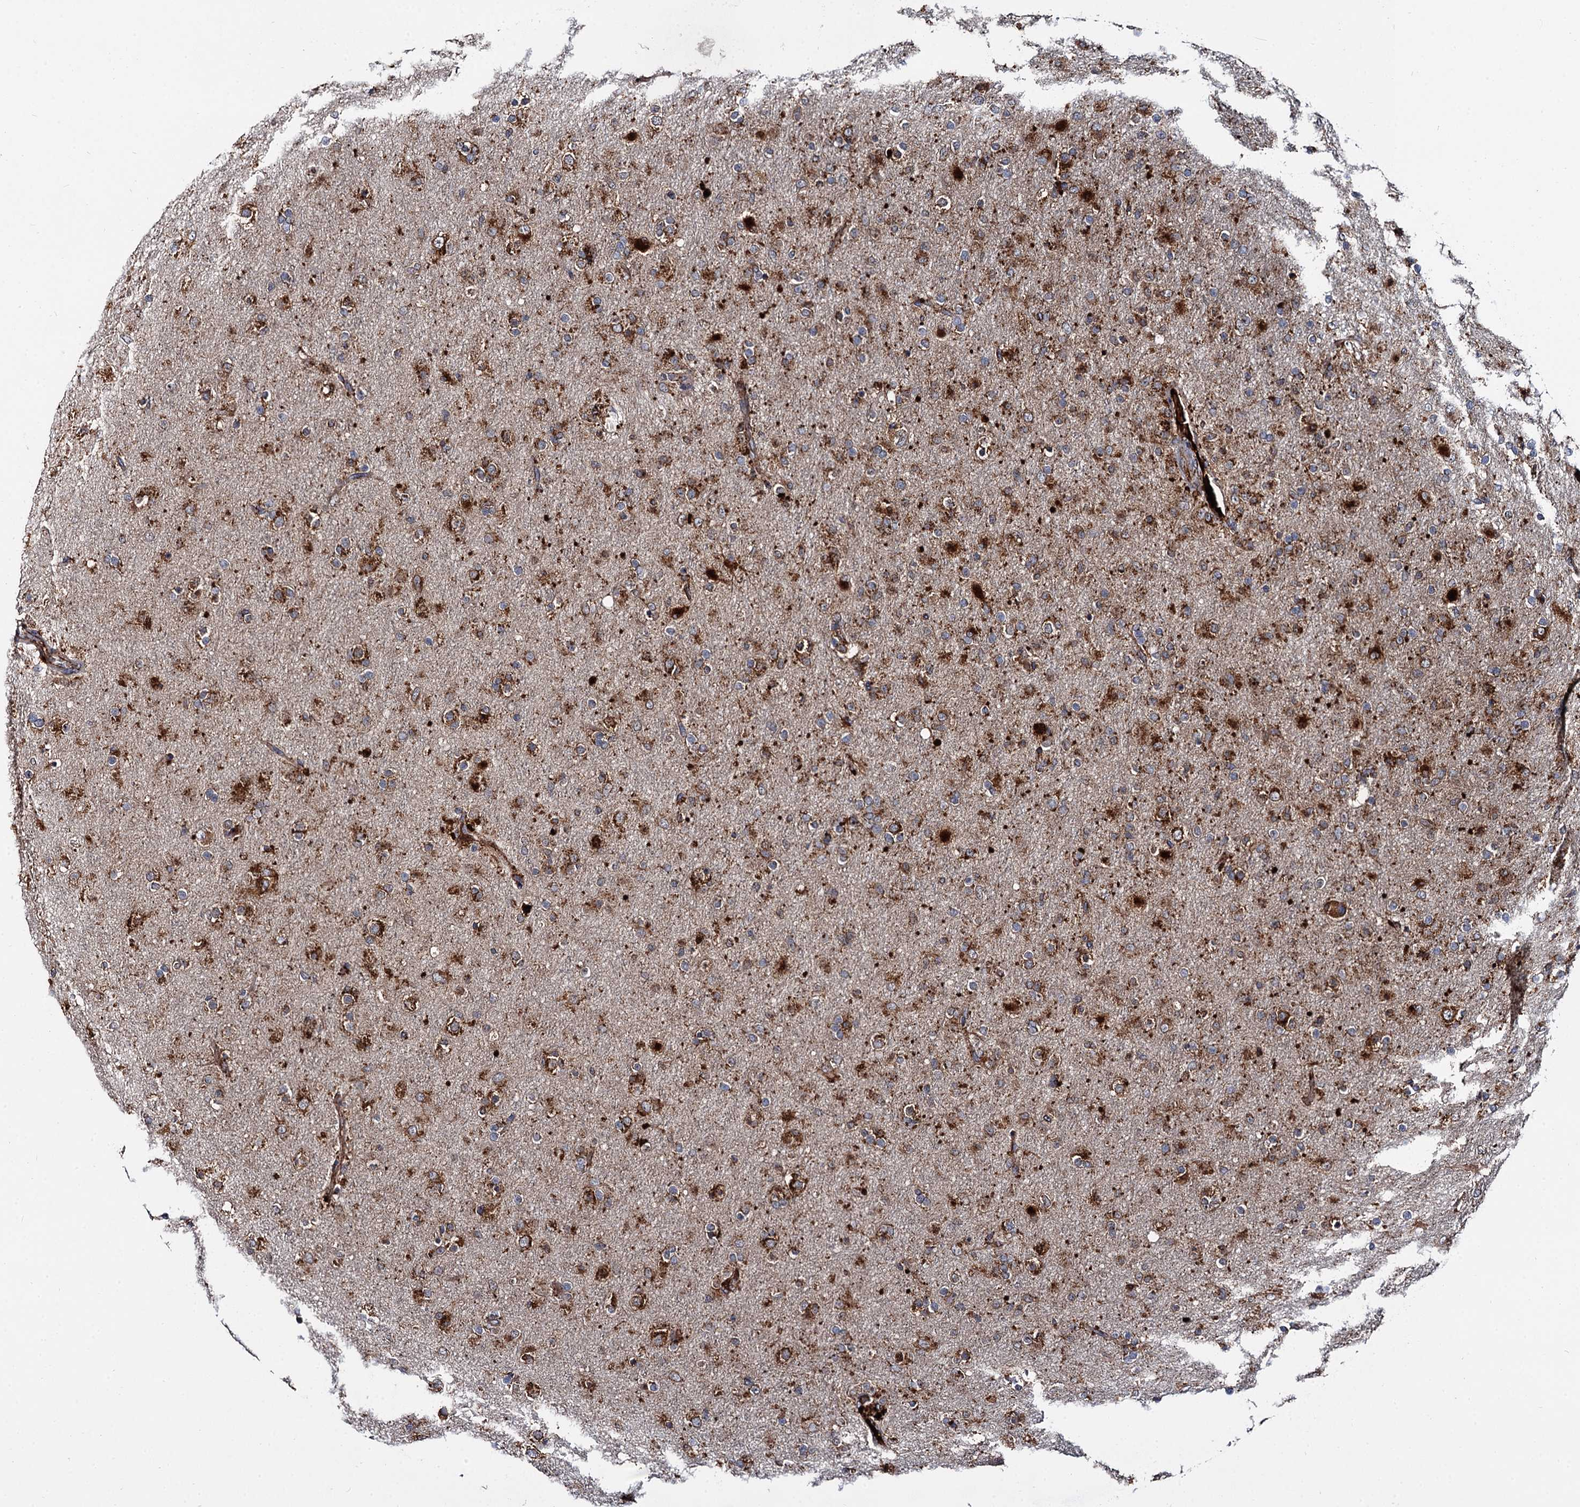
{"staining": {"intensity": "strong", "quantity": "25%-75%", "location": "cytoplasmic/membranous"}, "tissue": "glioma", "cell_type": "Tumor cells", "image_type": "cancer", "snomed": [{"axis": "morphology", "description": "Glioma, malignant, Low grade"}, {"axis": "topography", "description": "Brain"}], "caption": "Immunohistochemical staining of human glioma demonstrates high levels of strong cytoplasmic/membranous expression in about 25%-75% of tumor cells. Using DAB (brown) and hematoxylin (blue) stains, captured at high magnification using brightfield microscopy.", "gene": "GBA1", "patient": {"sex": "male", "age": 65}}